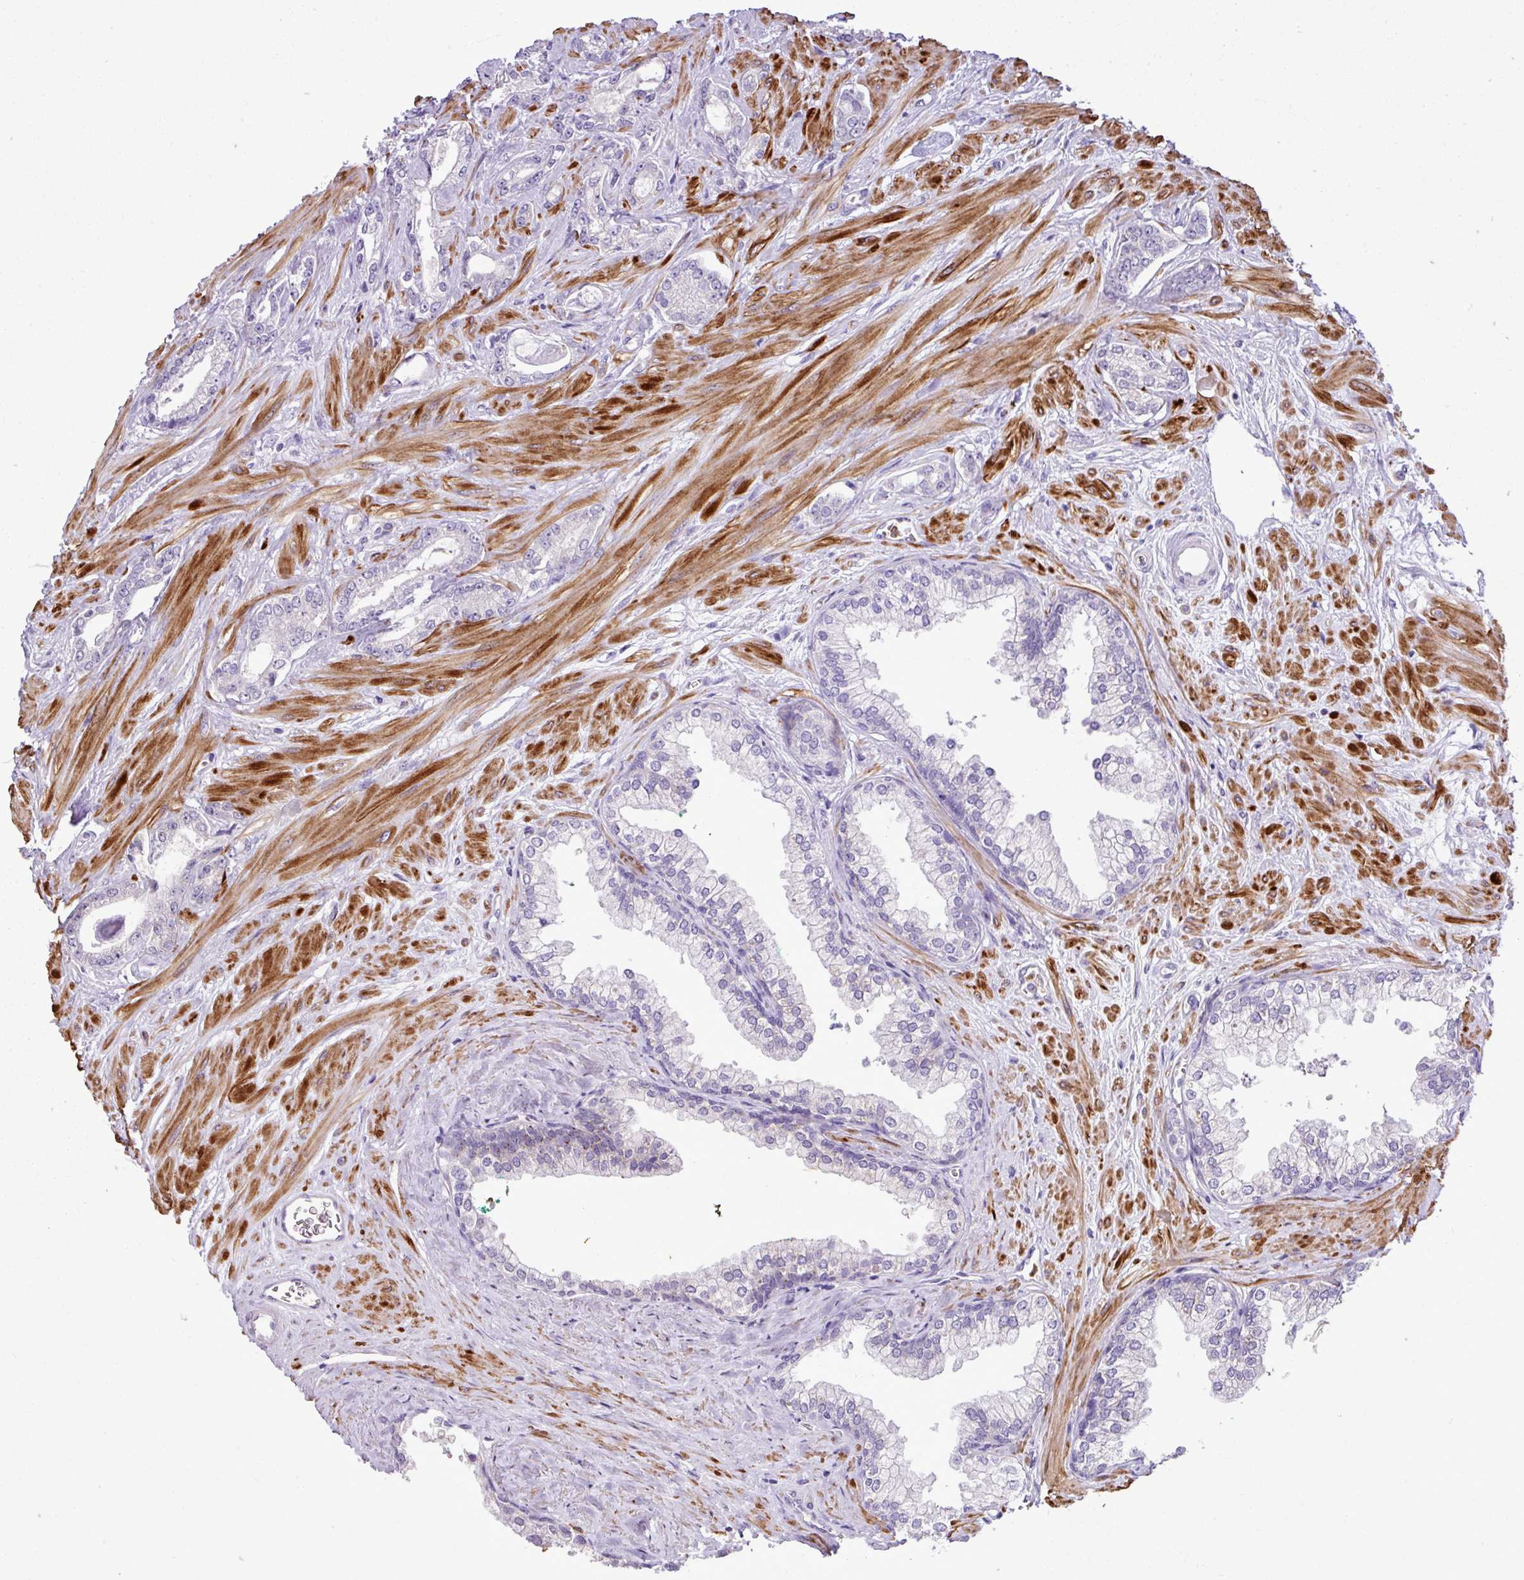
{"staining": {"intensity": "negative", "quantity": "none", "location": "none"}, "tissue": "prostate cancer", "cell_type": "Tumor cells", "image_type": "cancer", "snomed": [{"axis": "morphology", "description": "Adenocarcinoma, Low grade"}, {"axis": "topography", "description": "Prostate"}], "caption": "Immunohistochemistry (IHC) of prostate cancer demonstrates no staining in tumor cells.", "gene": "ZSCAN5A", "patient": {"sex": "male", "age": 60}}